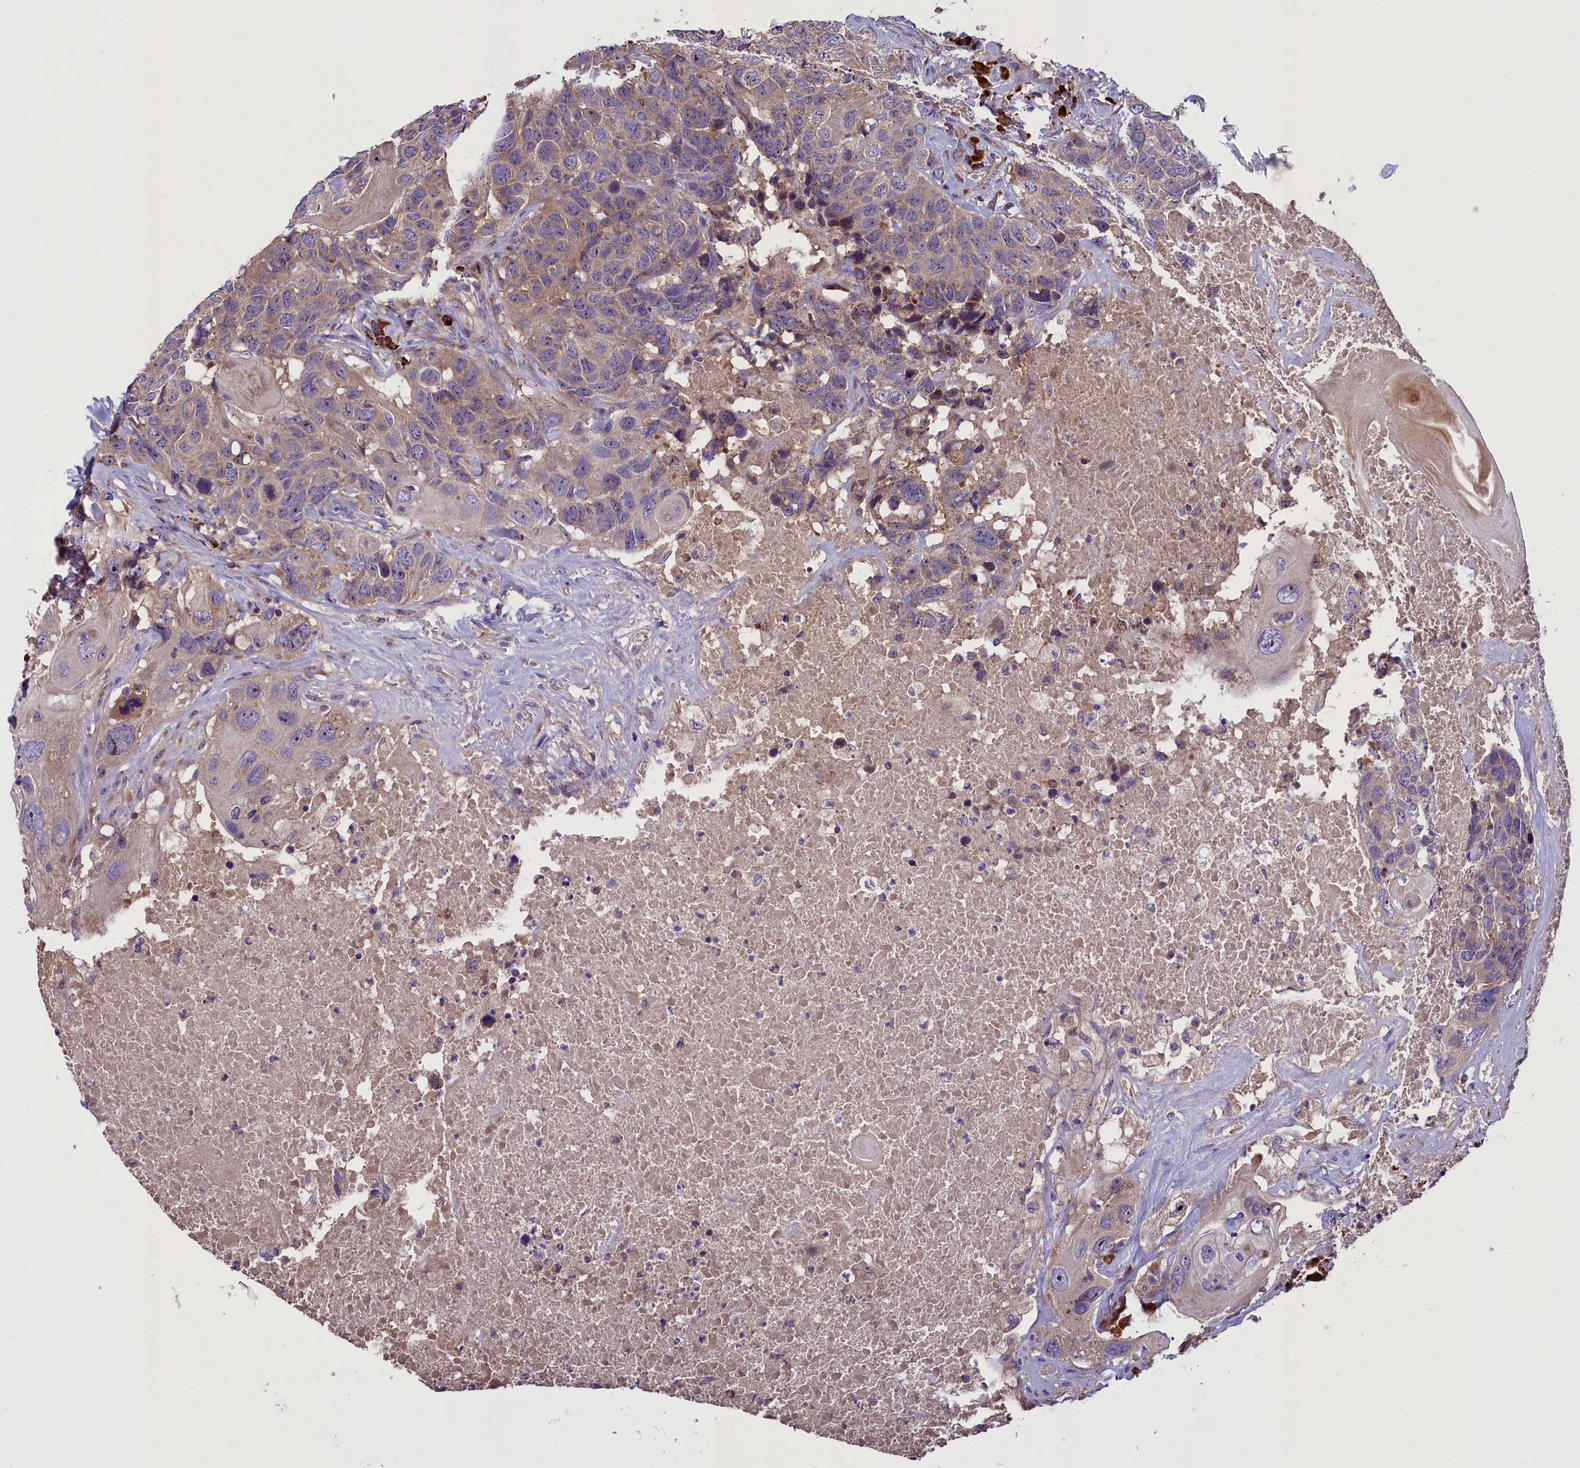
{"staining": {"intensity": "moderate", "quantity": ">75%", "location": "cytoplasmic/membranous"}, "tissue": "head and neck cancer", "cell_type": "Tumor cells", "image_type": "cancer", "snomed": [{"axis": "morphology", "description": "Squamous cell carcinoma, NOS"}, {"axis": "topography", "description": "Head-Neck"}], "caption": "High-power microscopy captured an immunohistochemistry image of squamous cell carcinoma (head and neck), revealing moderate cytoplasmic/membranous staining in approximately >75% of tumor cells. (DAB IHC with brightfield microscopy, high magnification).", "gene": "FRY", "patient": {"sex": "male", "age": 66}}